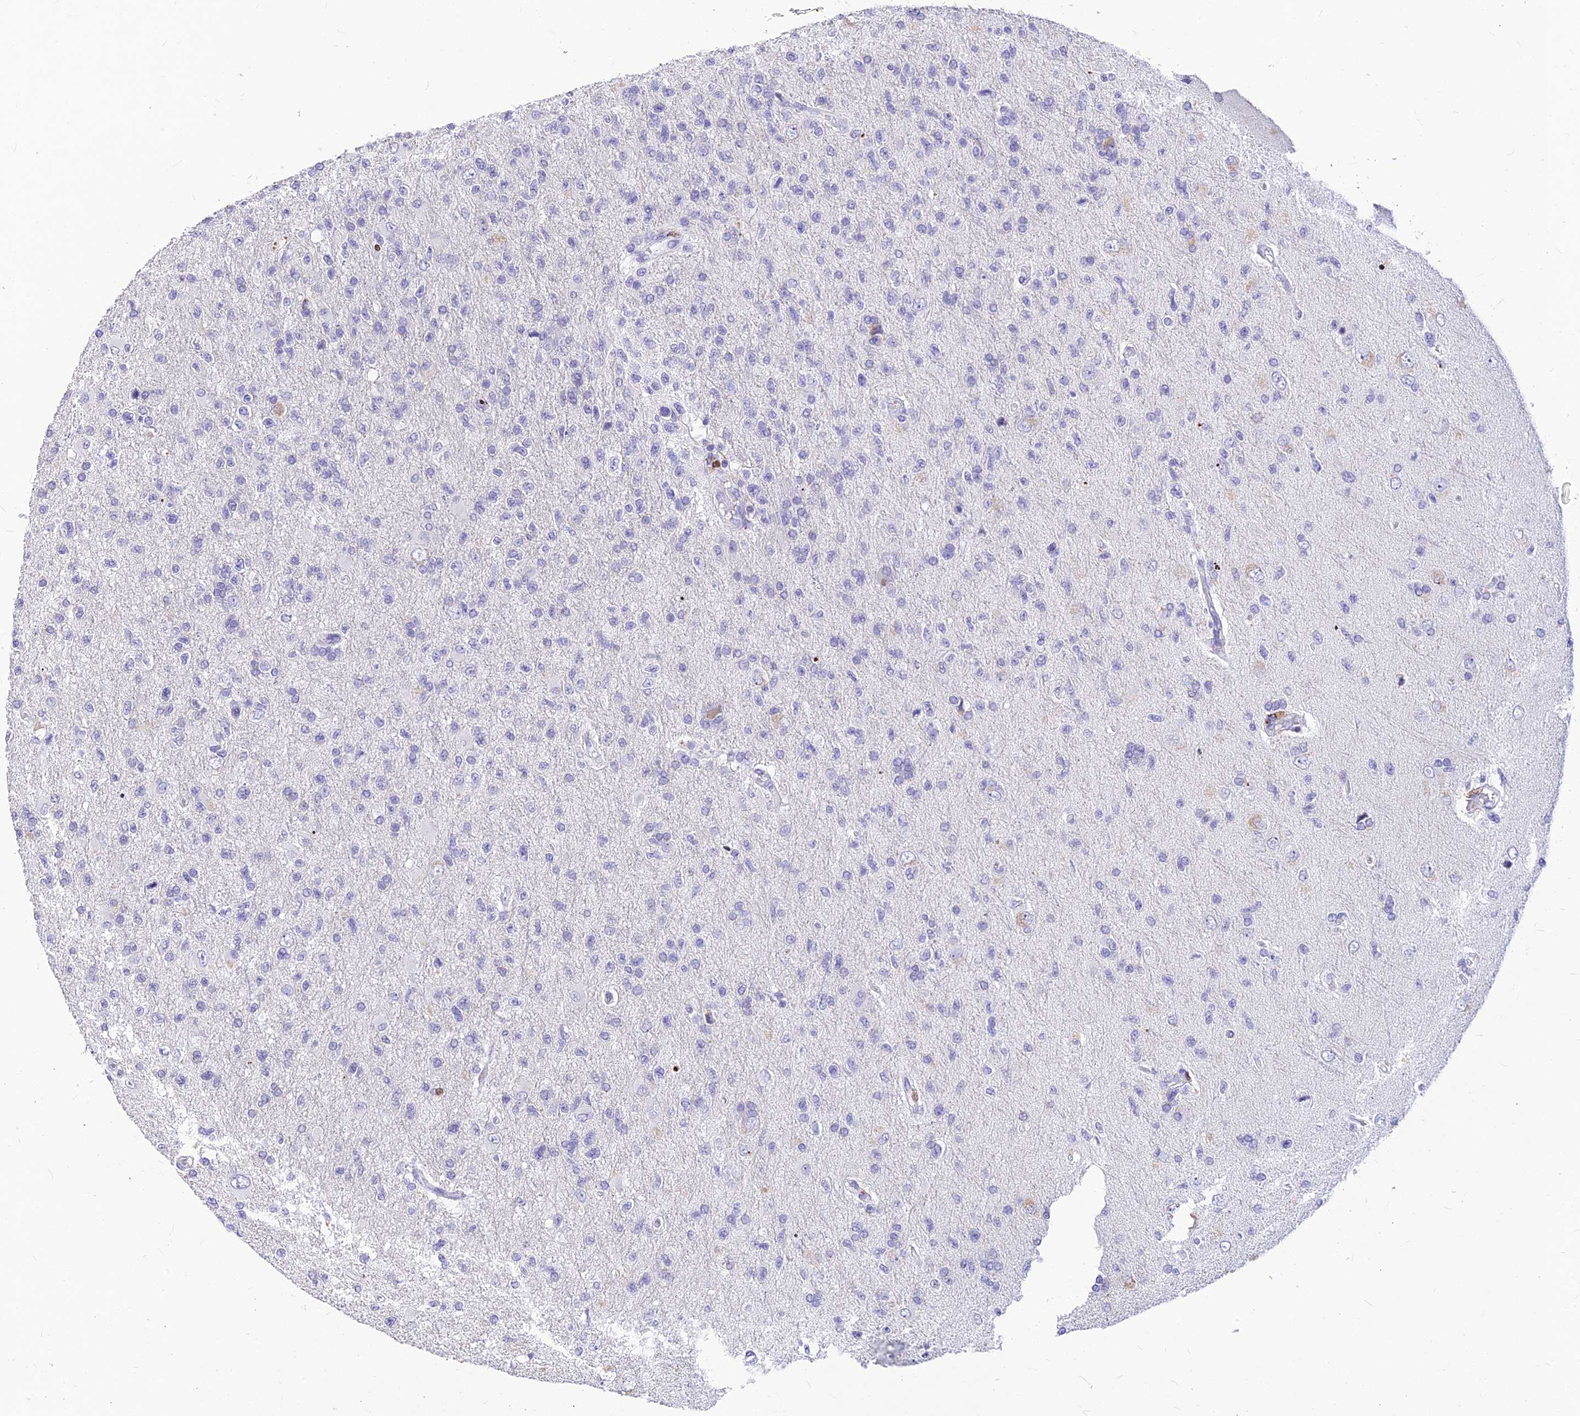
{"staining": {"intensity": "negative", "quantity": "none", "location": "none"}, "tissue": "glioma", "cell_type": "Tumor cells", "image_type": "cancer", "snomed": [{"axis": "morphology", "description": "Glioma, malignant, High grade"}, {"axis": "topography", "description": "Brain"}], "caption": "Immunohistochemistry (IHC) of human malignant high-grade glioma displays no positivity in tumor cells.", "gene": "PRPS1", "patient": {"sex": "male", "age": 56}}